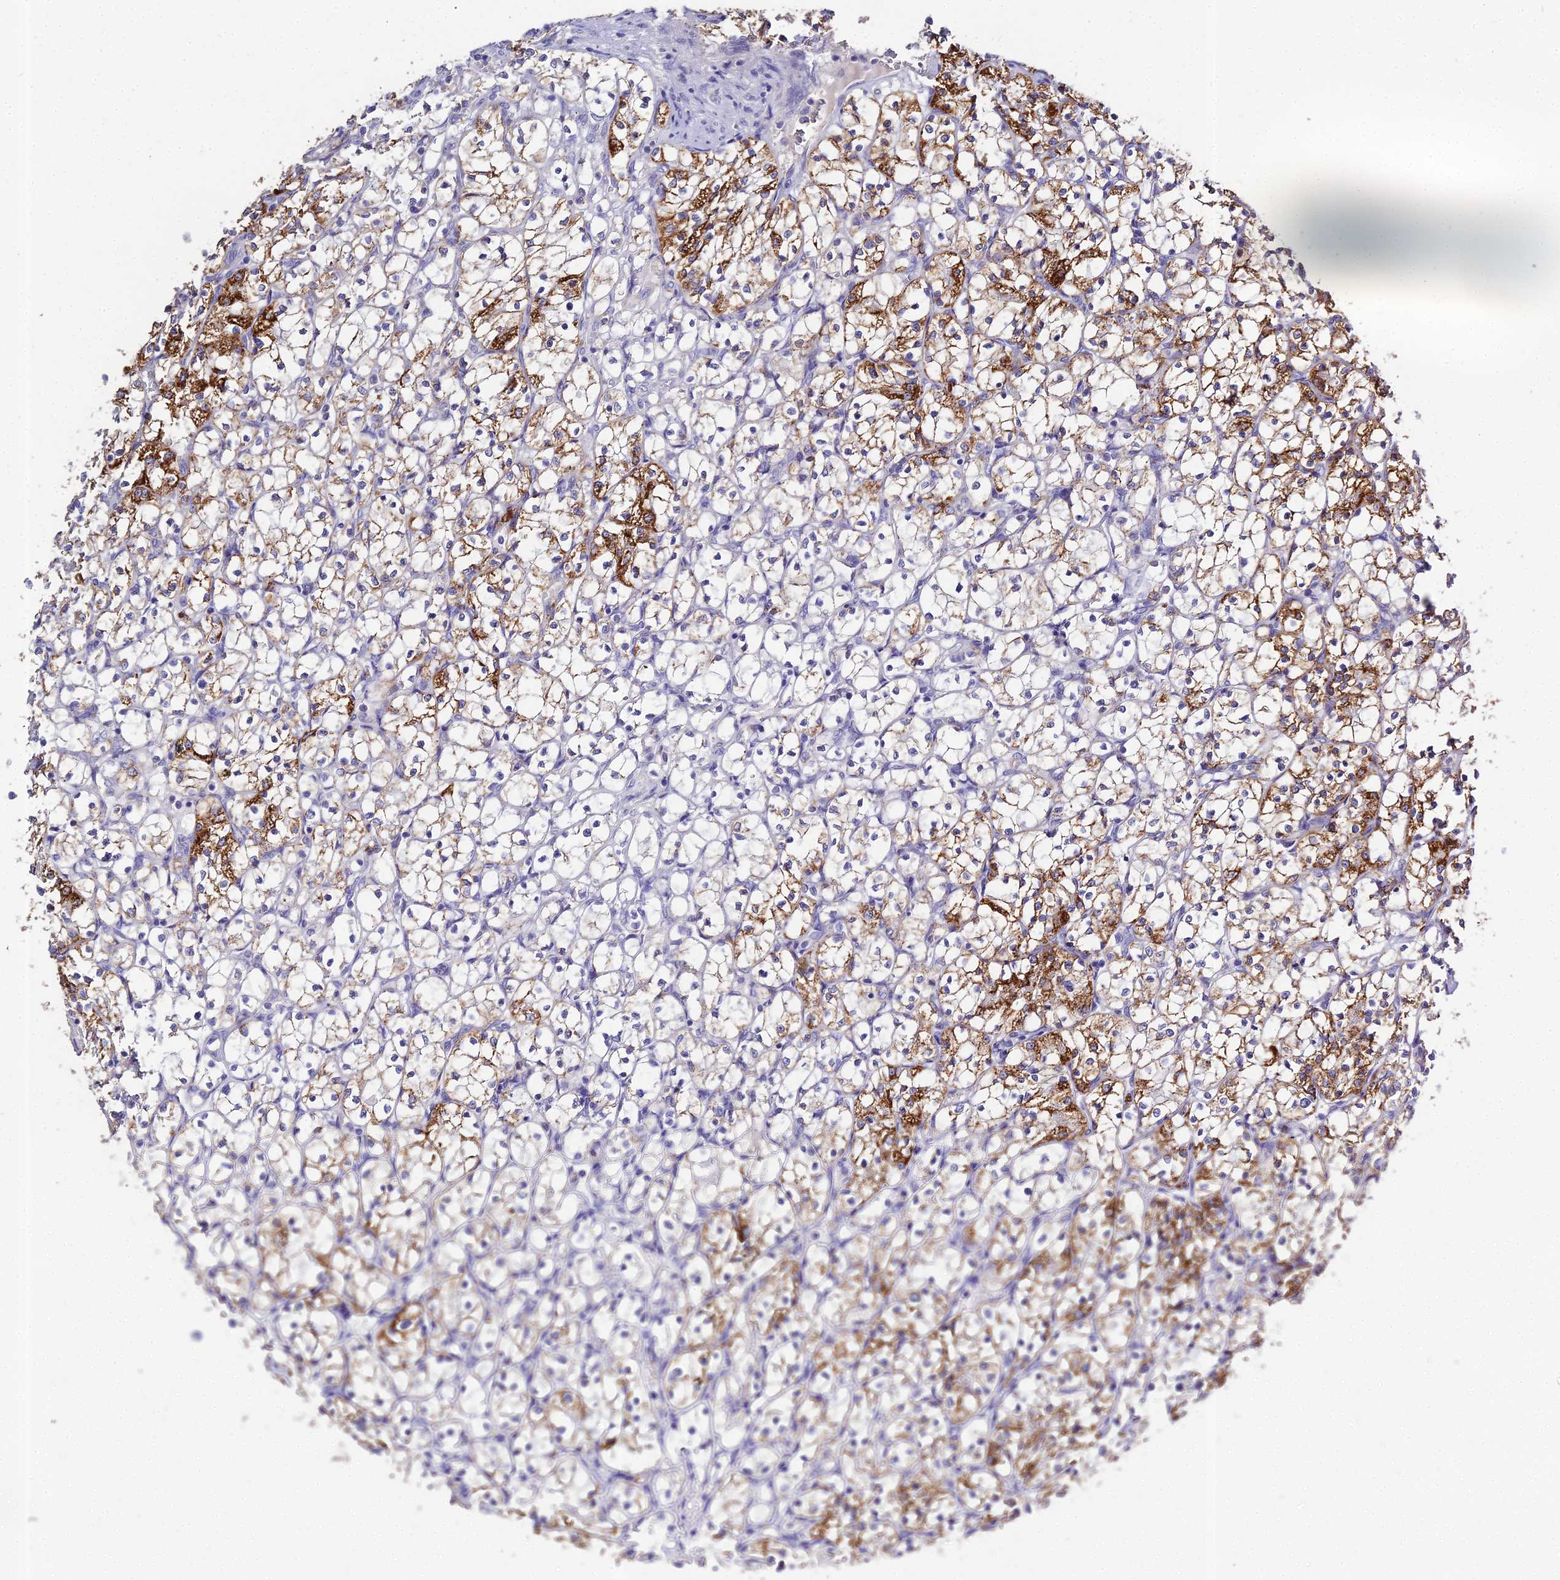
{"staining": {"intensity": "strong", "quantity": "25%-75%", "location": "cytoplasmic/membranous"}, "tissue": "renal cancer", "cell_type": "Tumor cells", "image_type": "cancer", "snomed": [{"axis": "morphology", "description": "Adenocarcinoma, NOS"}, {"axis": "topography", "description": "Kidney"}], "caption": "Brown immunohistochemical staining in human adenocarcinoma (renal) shows strong cytoplasmic/membranous positivity in about 25%-75% of tumor cells.", "gene": "GLYAT", "patient": {"sex": "female", "age": 69}}